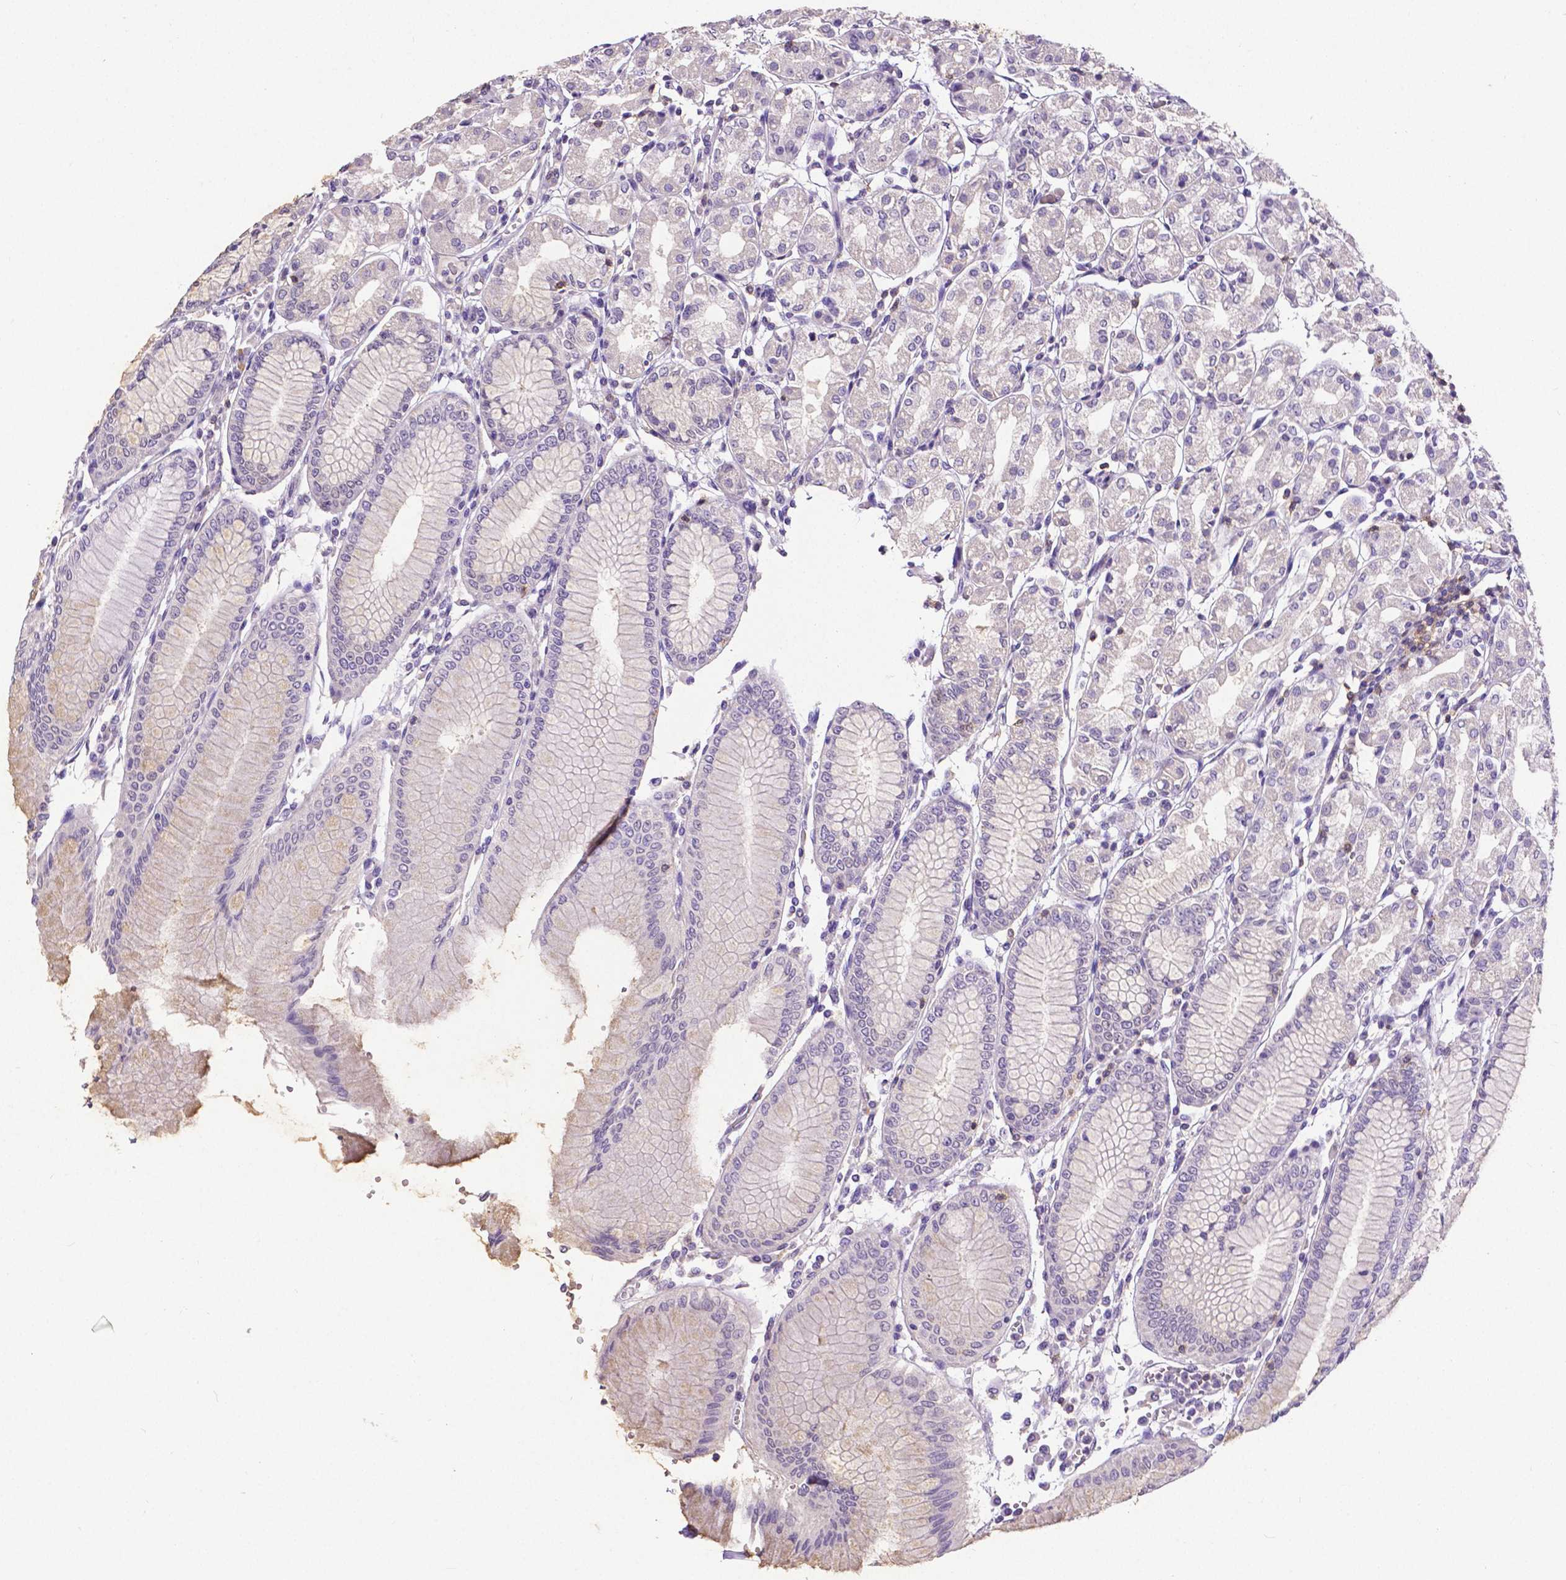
{"staining": {"intensity": "negative", "quantity": "none", "location": "none"}, "tissue": "stomach", "cell_type": "Glandular cells", "image_type": "normal", "snomed": [{"axis": "morphology", "description": "Normal tissue, NOS"}, {"axis": "topography", "description": "Skeletal muscle"}, {"axis": "topography", "description": "Stomach"}], "caption": "This is an immunohistochemistry photomicrograph of benign human stomach. There is no positivity in glandular cells.", "gene": "CD4", "patient": {"sex": "female", "age": 57}}